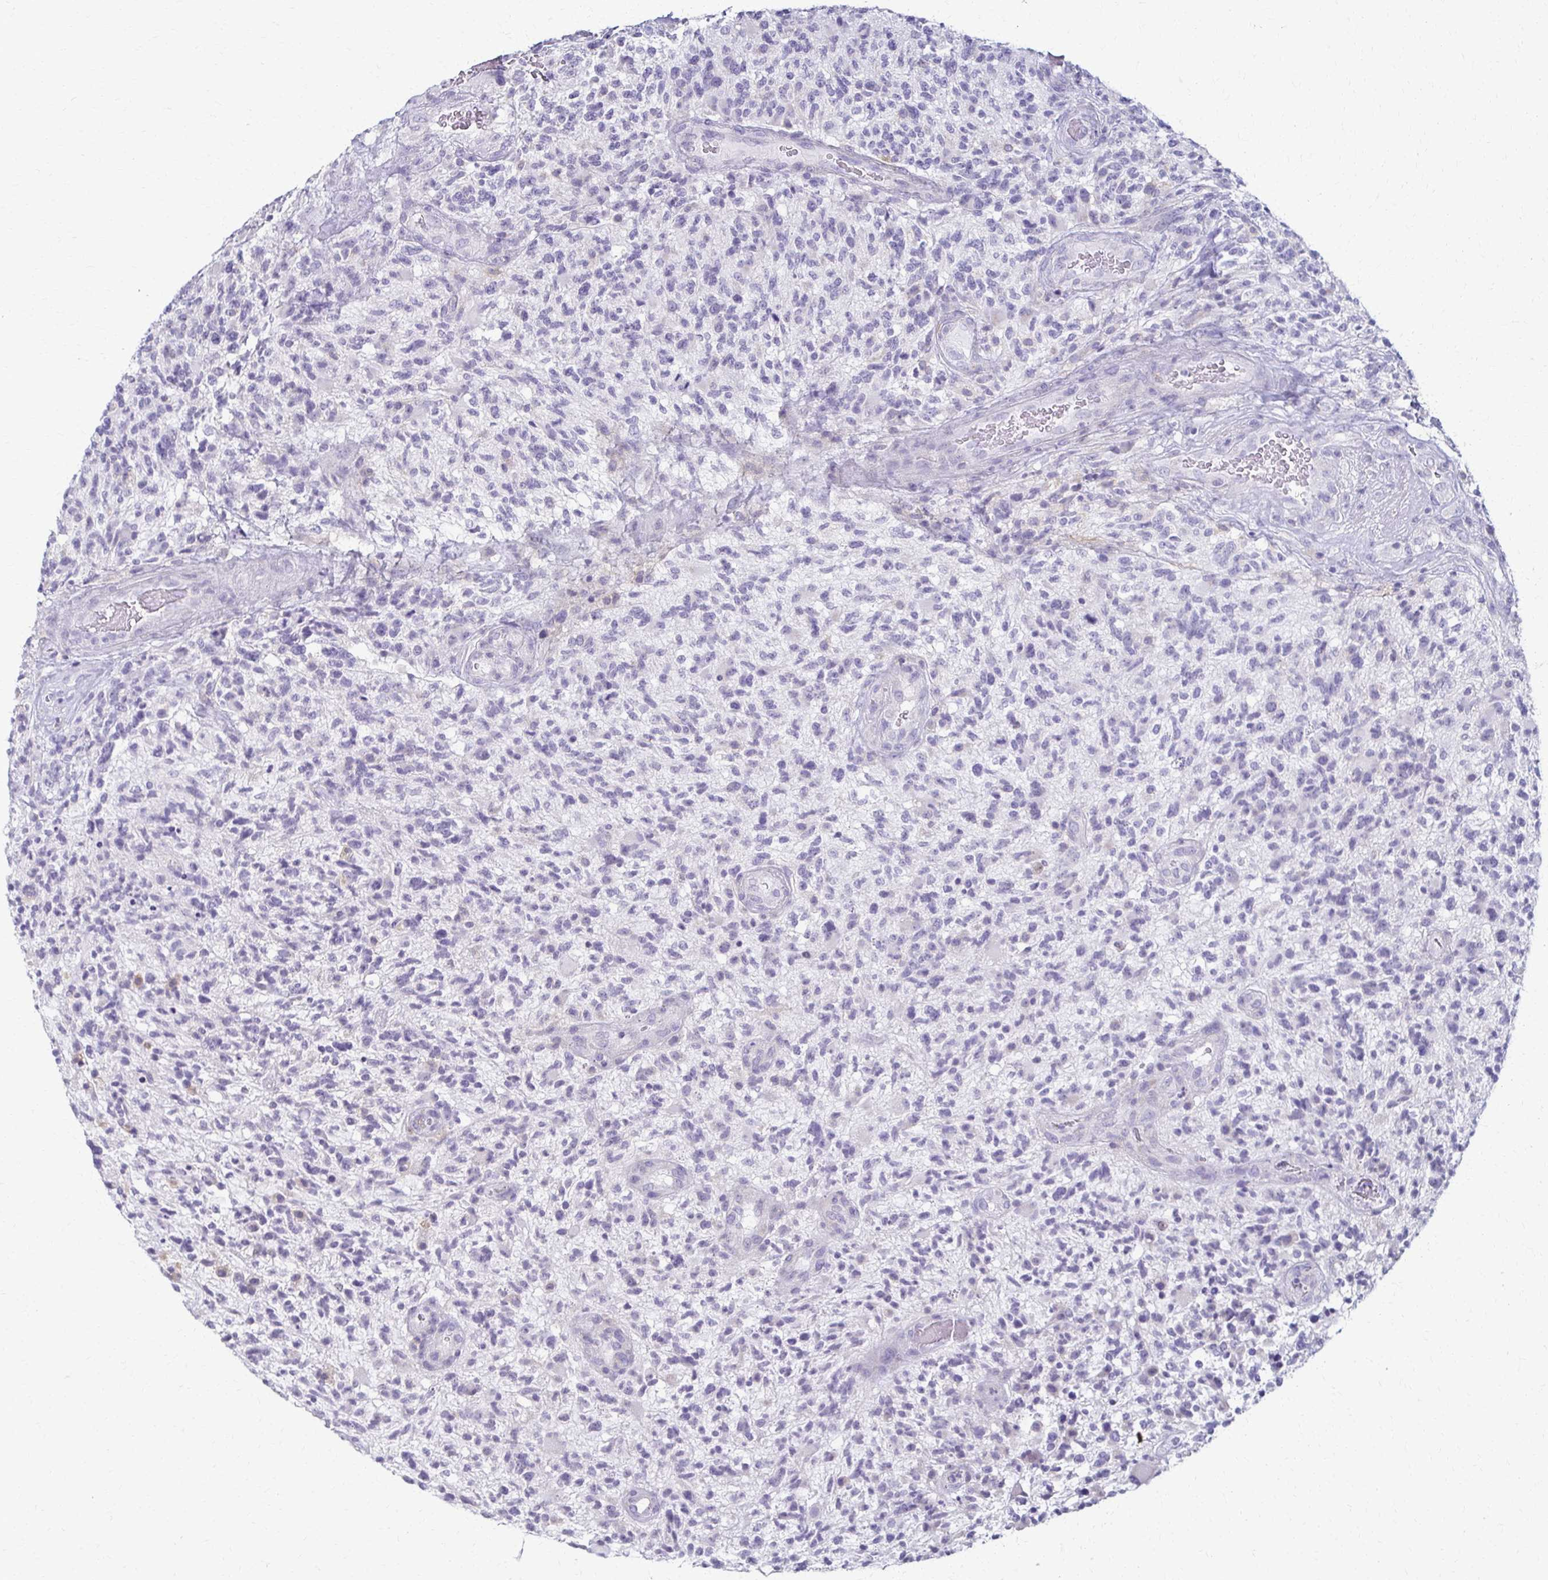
{"staining": {"intensity": "negative", "quantity": "none", "location": "none"}, "tissue": "glioma", "cell_type": "Tumor cells", "image_type": "cancer", "snomed": [{"axis": "morphology", "description": "Glioma, malignant, High grade"}, {"axis": "topography", "description": "Brain"}], "caption": "The immunohistochemistry histopathology image has no significant positivity in tumor cells of glioma tissue. (Brightfield microscopy of DAB (3,3'-diaminobenzidine) IHC at high magnification).", "gene": "FCGR2B", "patient": {"sex": "female", "age": 71}}